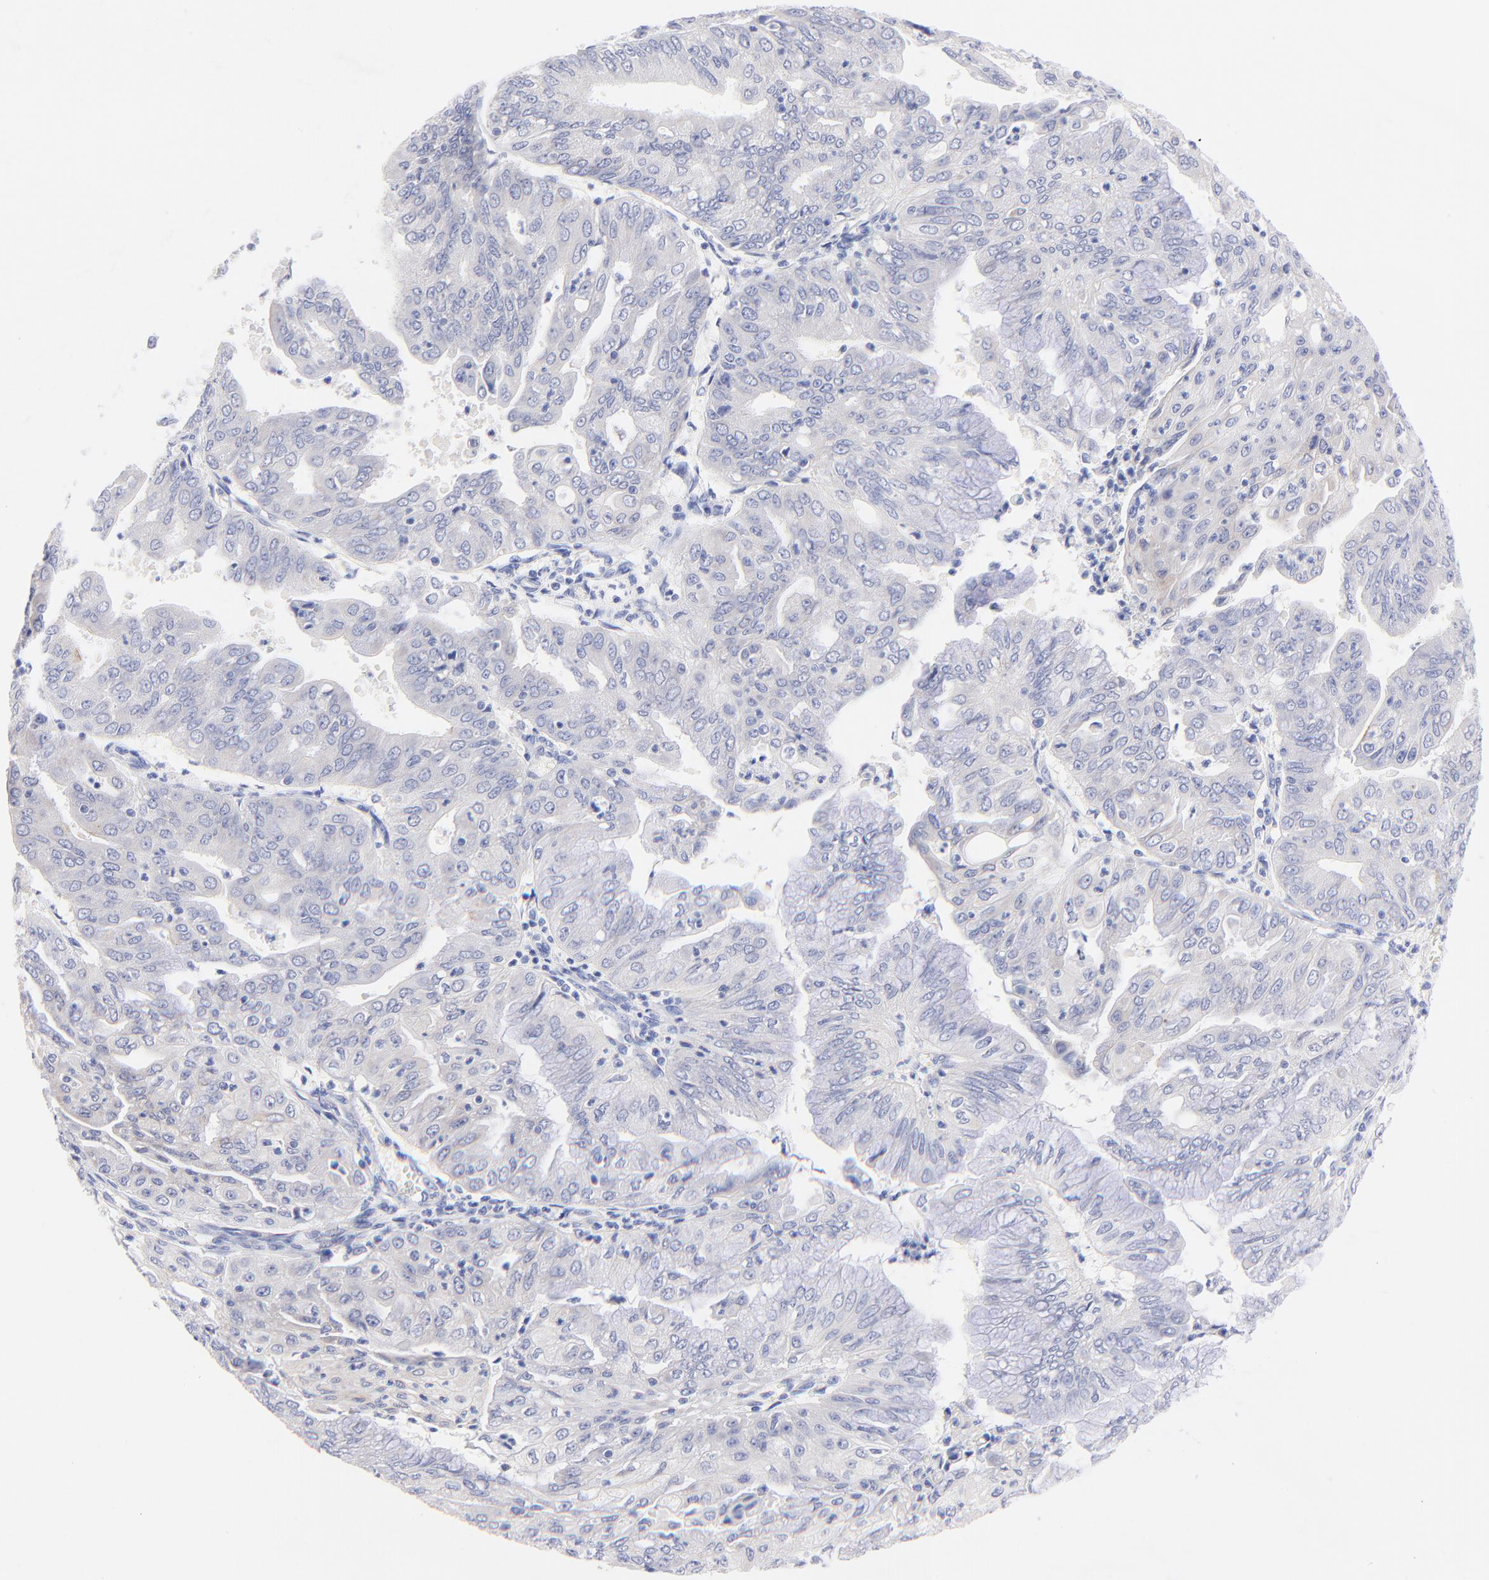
{"staining": {"intensity": "negative", "quantity": "none", "location": "none"}, "tissue": "endometrial cancer", "cell_type": "Tumor cells", "image_type": "cancer", "snomed": [{"axis": "morphology", "description": "Adenocarcinoma, NOS"}, {"axis": "topography", "description": "Endometrium"}], "caption": "Histopathology image shows no significant protein positivity in tumor cells of endometrial cancer.", "gene": "EBP", "patient": {"sex": "female", "age": 79}}